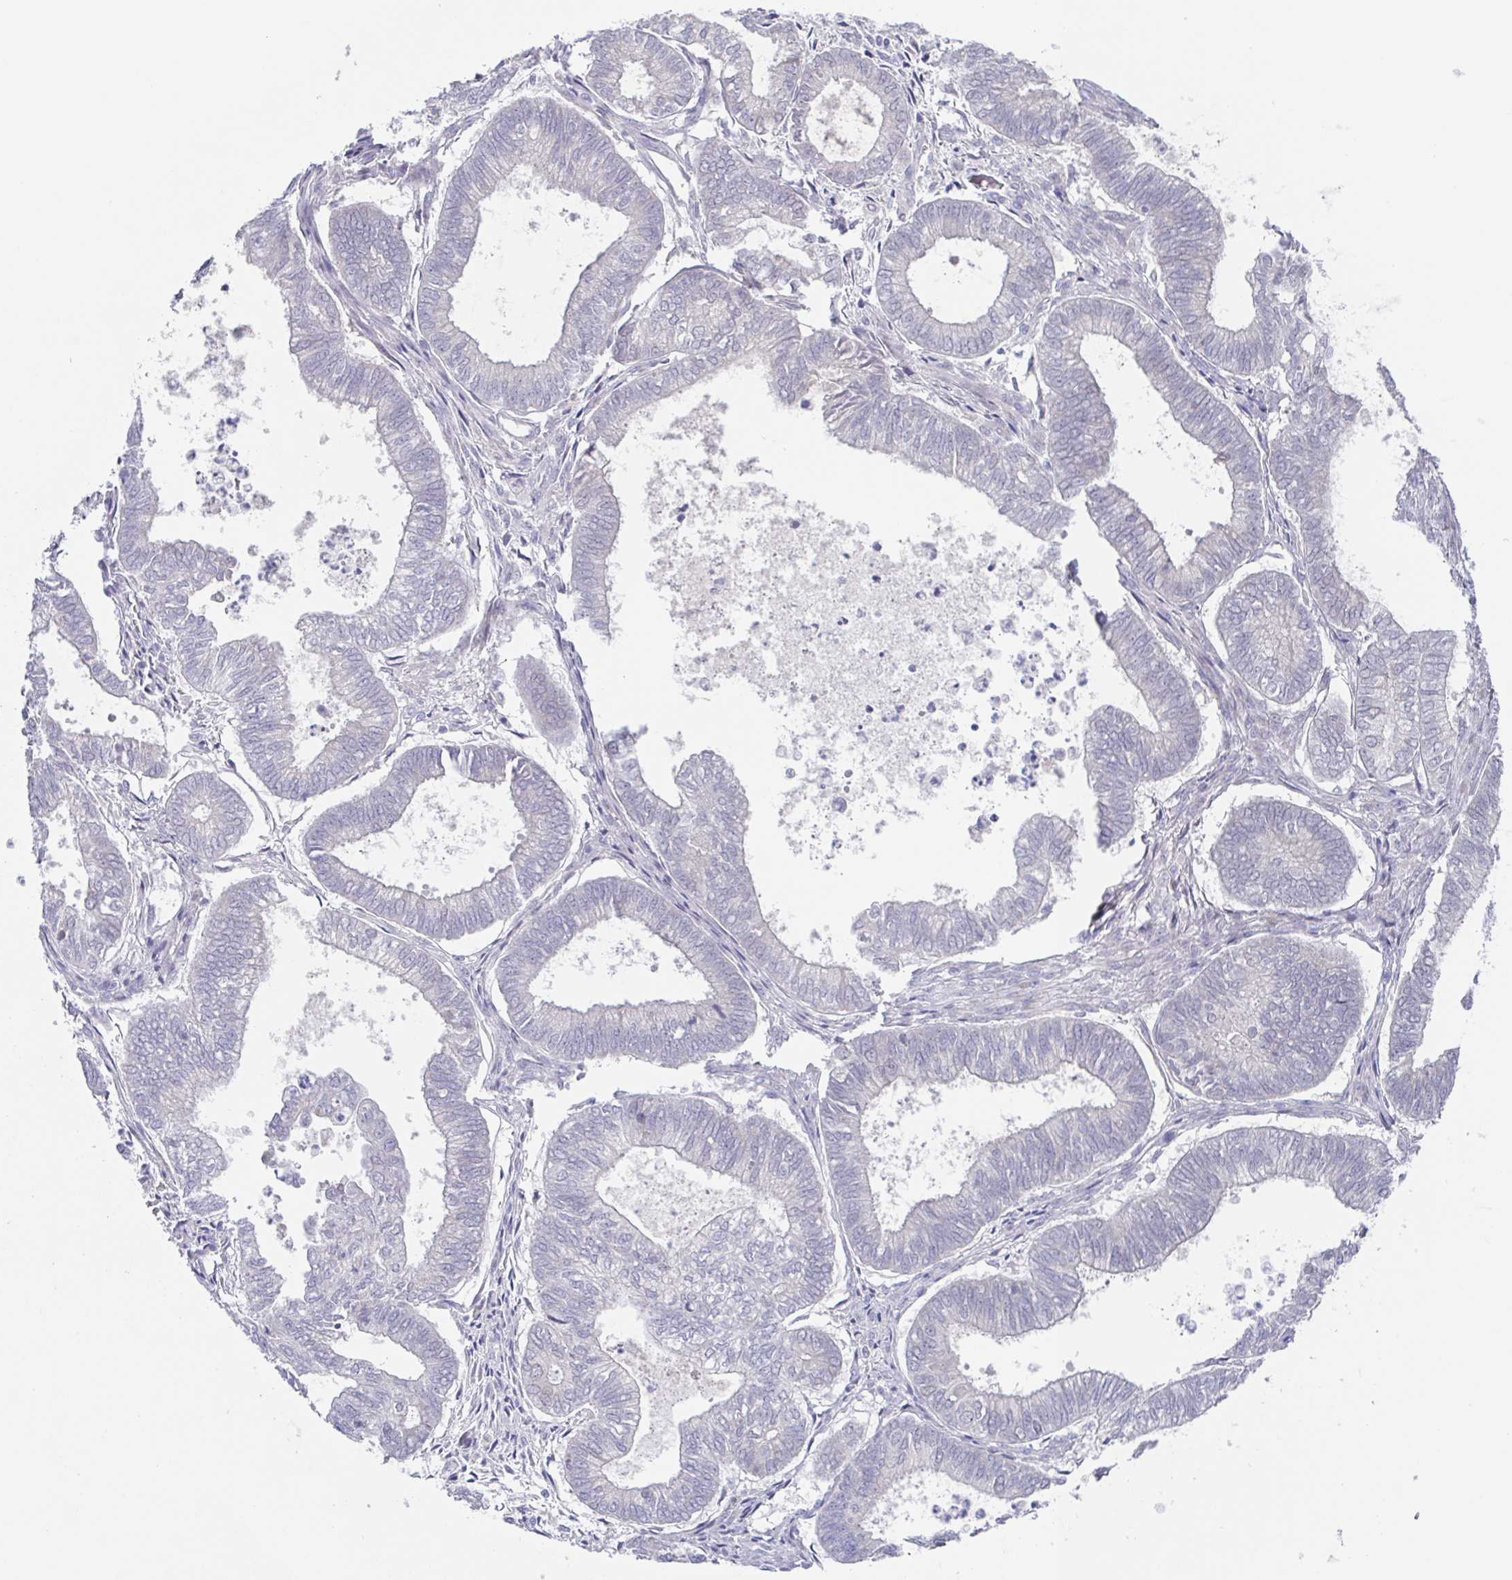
{"staining": {"intensity": "negative", "quantity": "none", "location": "none"}, "tissue": "ovarian cancer", "cell_type": "Tumor cells", "image_type": "cancer", "snomed": [{"axis": "morphology", "description": "Carcinoma, endometroid"}, {"axis": "topography", "description": "Ovary"}], "caption": "Protein analysis of ovarian cancer (endometroid carcinoma) displays no significant expression in tumor cells.", "gene": "POU2F3", "patient": {"sex": "female", "age": 64}}